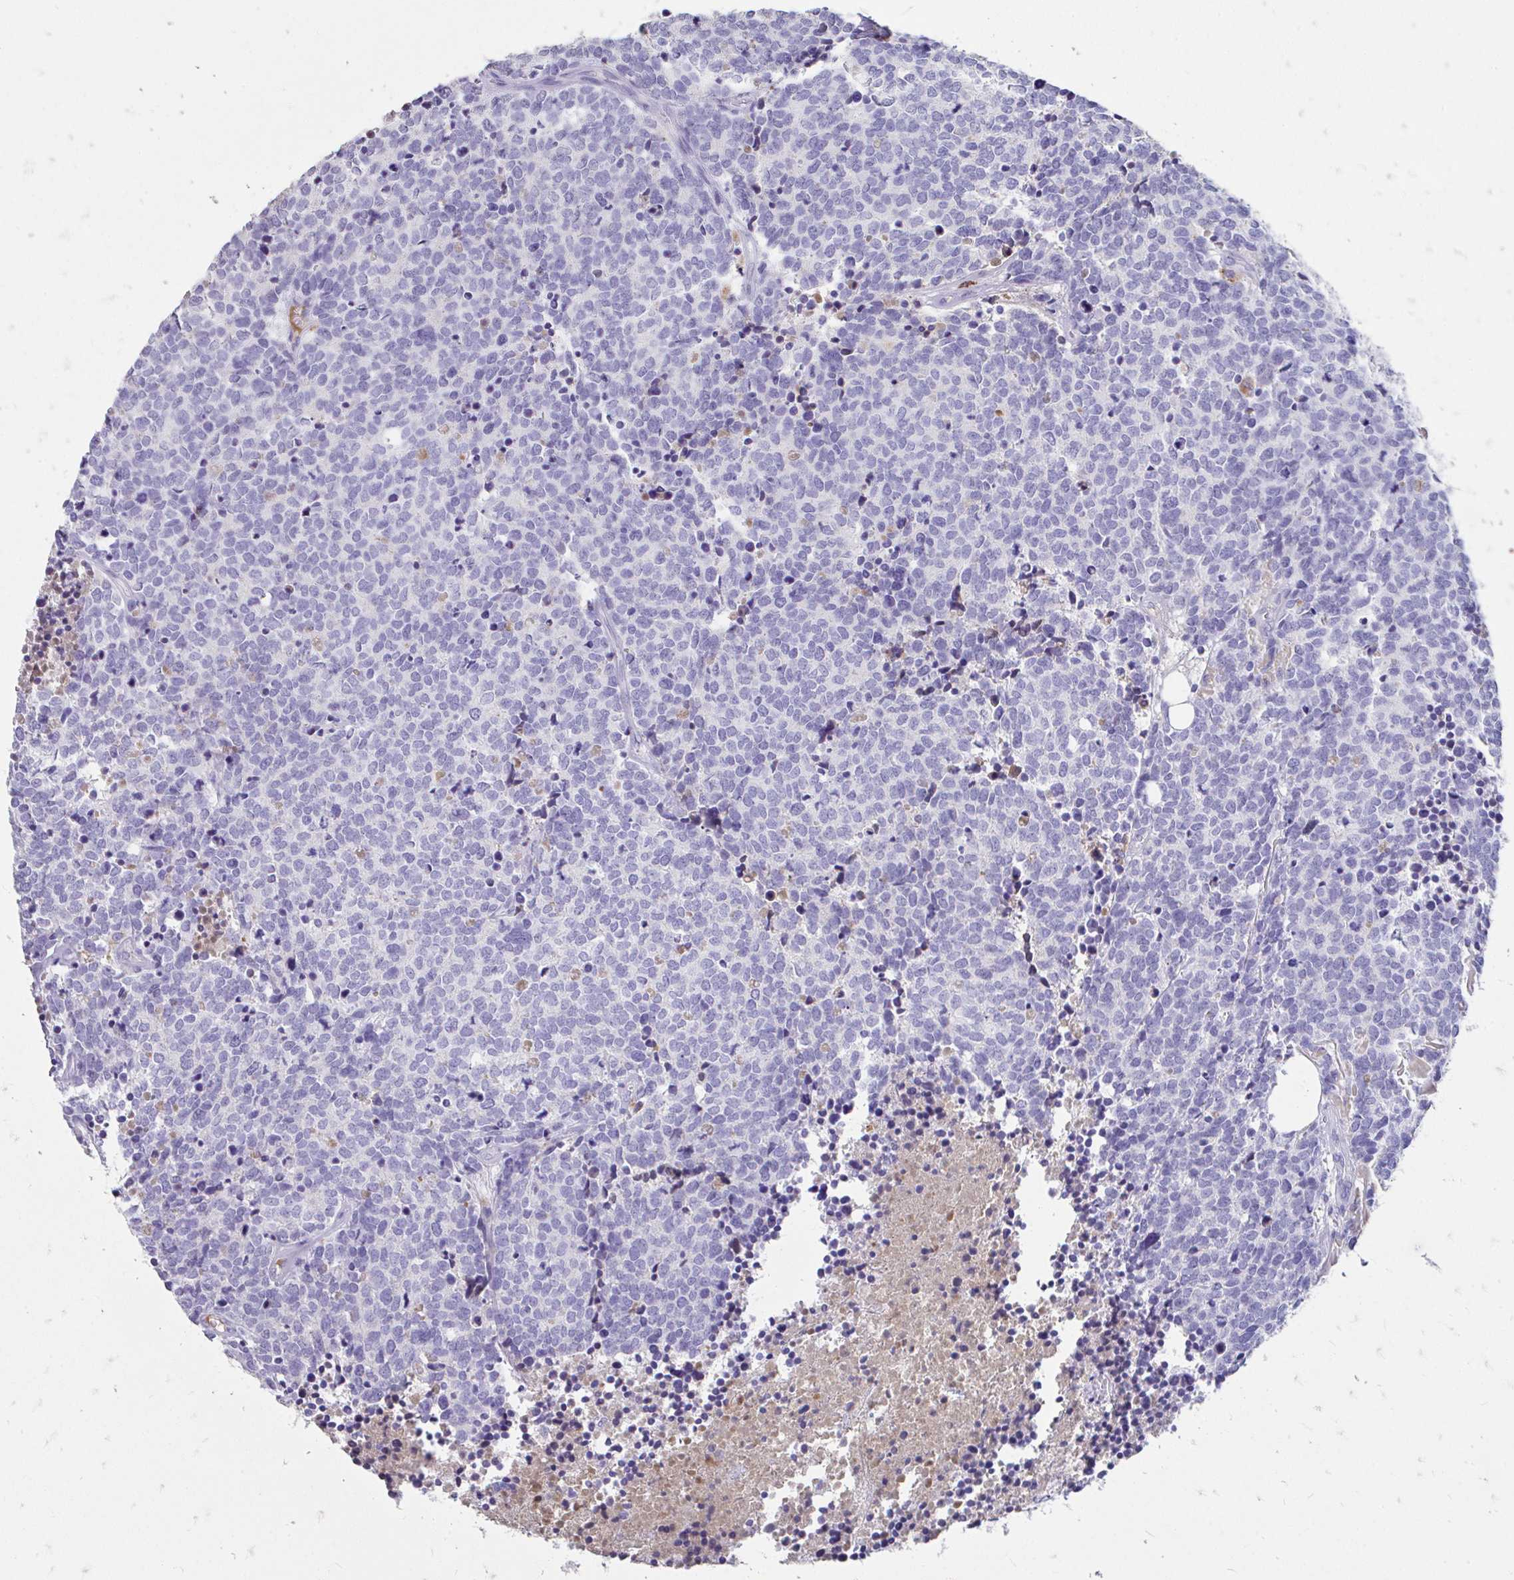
{"staining": {"intensity": "negative", "quantity": "none", "location": "none"}, "tissue": "carcinoid", "cell_type": "Tumor cells", "image_type": "cancer", "snomed": [{"axis": "morphology", "description": "Carcinoid, malignant, NOS"}, {"axis": "topography", "description": "Skin"}], "caption": "IHC image of neoplastic tissue: carcinoid stained with DAB (3,3'-diaminobenzidine) exhibits no significant protein staining in tumor cells.", "gene": "CFH", "patient": {"sex": "female", "age": 79}}